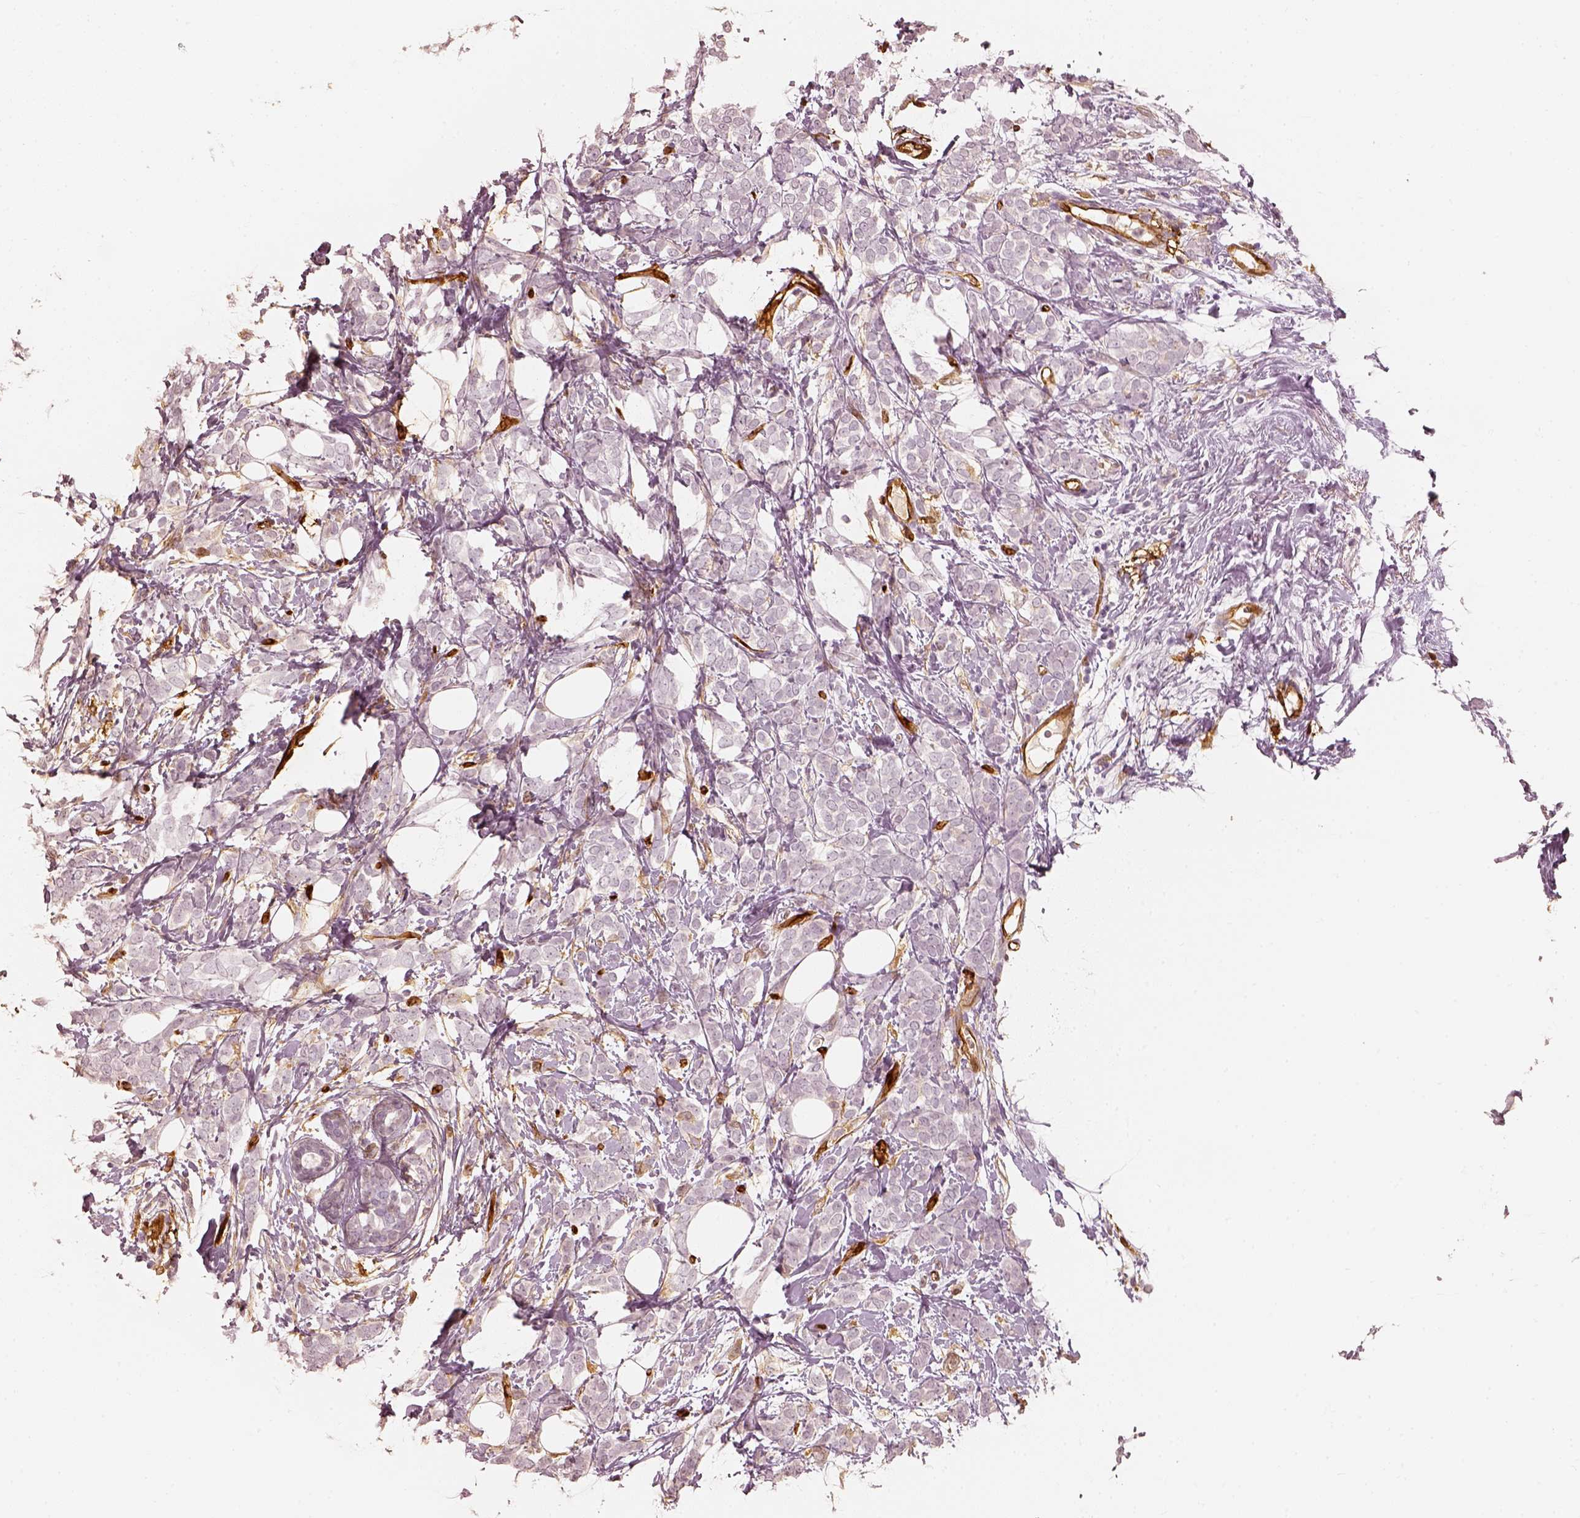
{"staining": {"intensity": "negative", "quantity": "none", "location": "none"}, "tissue": "breast cancer", "cell_type": "Tumor cells", "image_type": "cancer", "snomed": [{"axis": "morphology", "description": "Lobular carcinoma"}, {"axis": "topography", "description": "Breast"}], "caption": "Tumor cells show no significant staining in breast cancer (lobular carcinoma).", "gene": "FSCN1", "patient": {"sex": "female", "age": 49}}